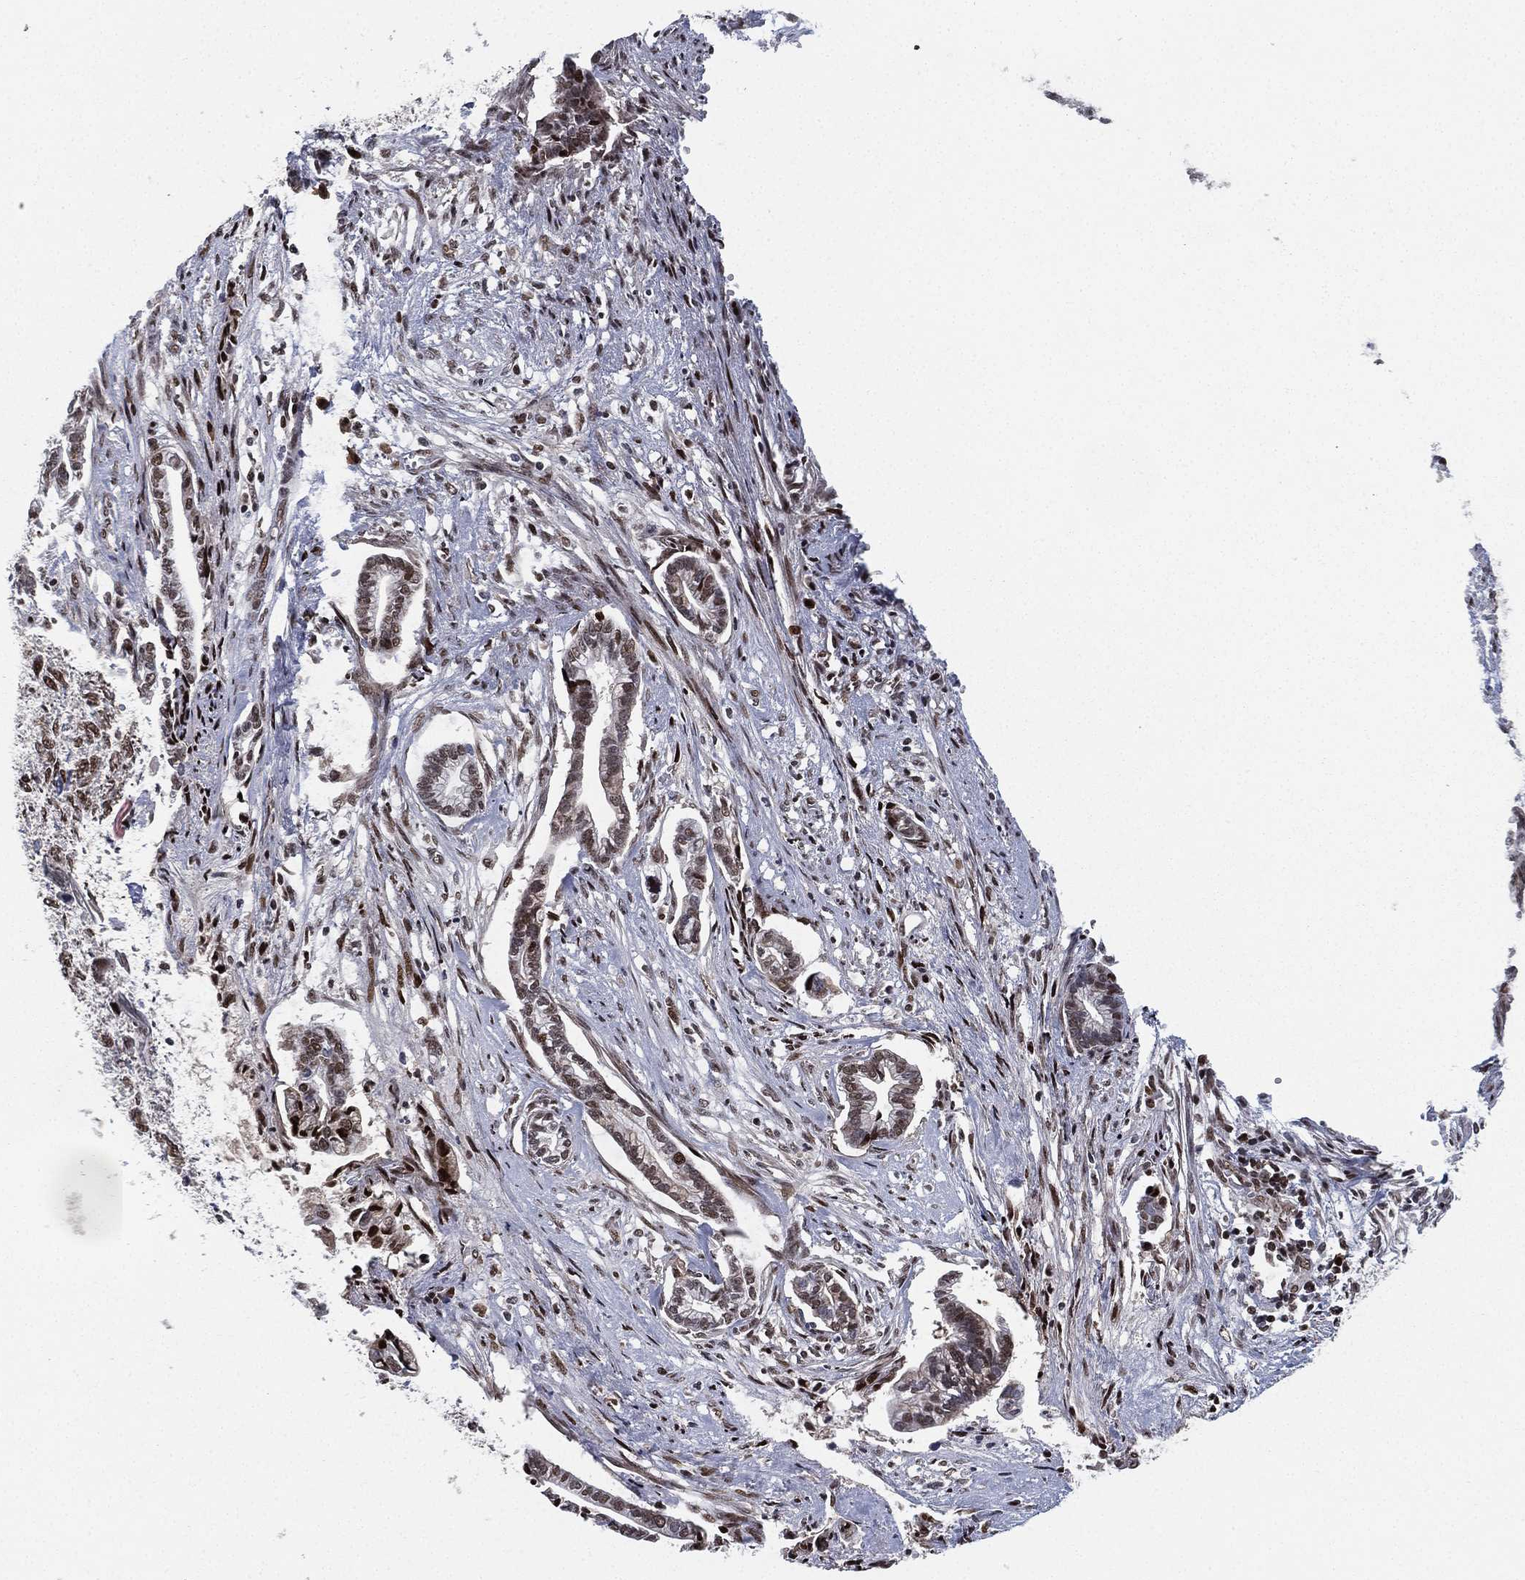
{"staining": {"intensity": "moderate", "quantity": "25%-75%", "location": "nuclear"}, "tissue": "cervical cancer", "cell_type": "Tumor cells", "image_type": "cancer", "snomed": [{"axis": "morphology", "description": "Adenocarcinoma, NOS"}, {"axis": "topography", "description": "Cervix"}], "caption": "This histopathology image exhibits immunohistochemistry staining of cervical adenocarcinoma, with medium moderate nuclear expression in approximately 25%-75% of tumor cells.", "gene": "RTF1", "patient": {"sex": "female", "age": 62}}